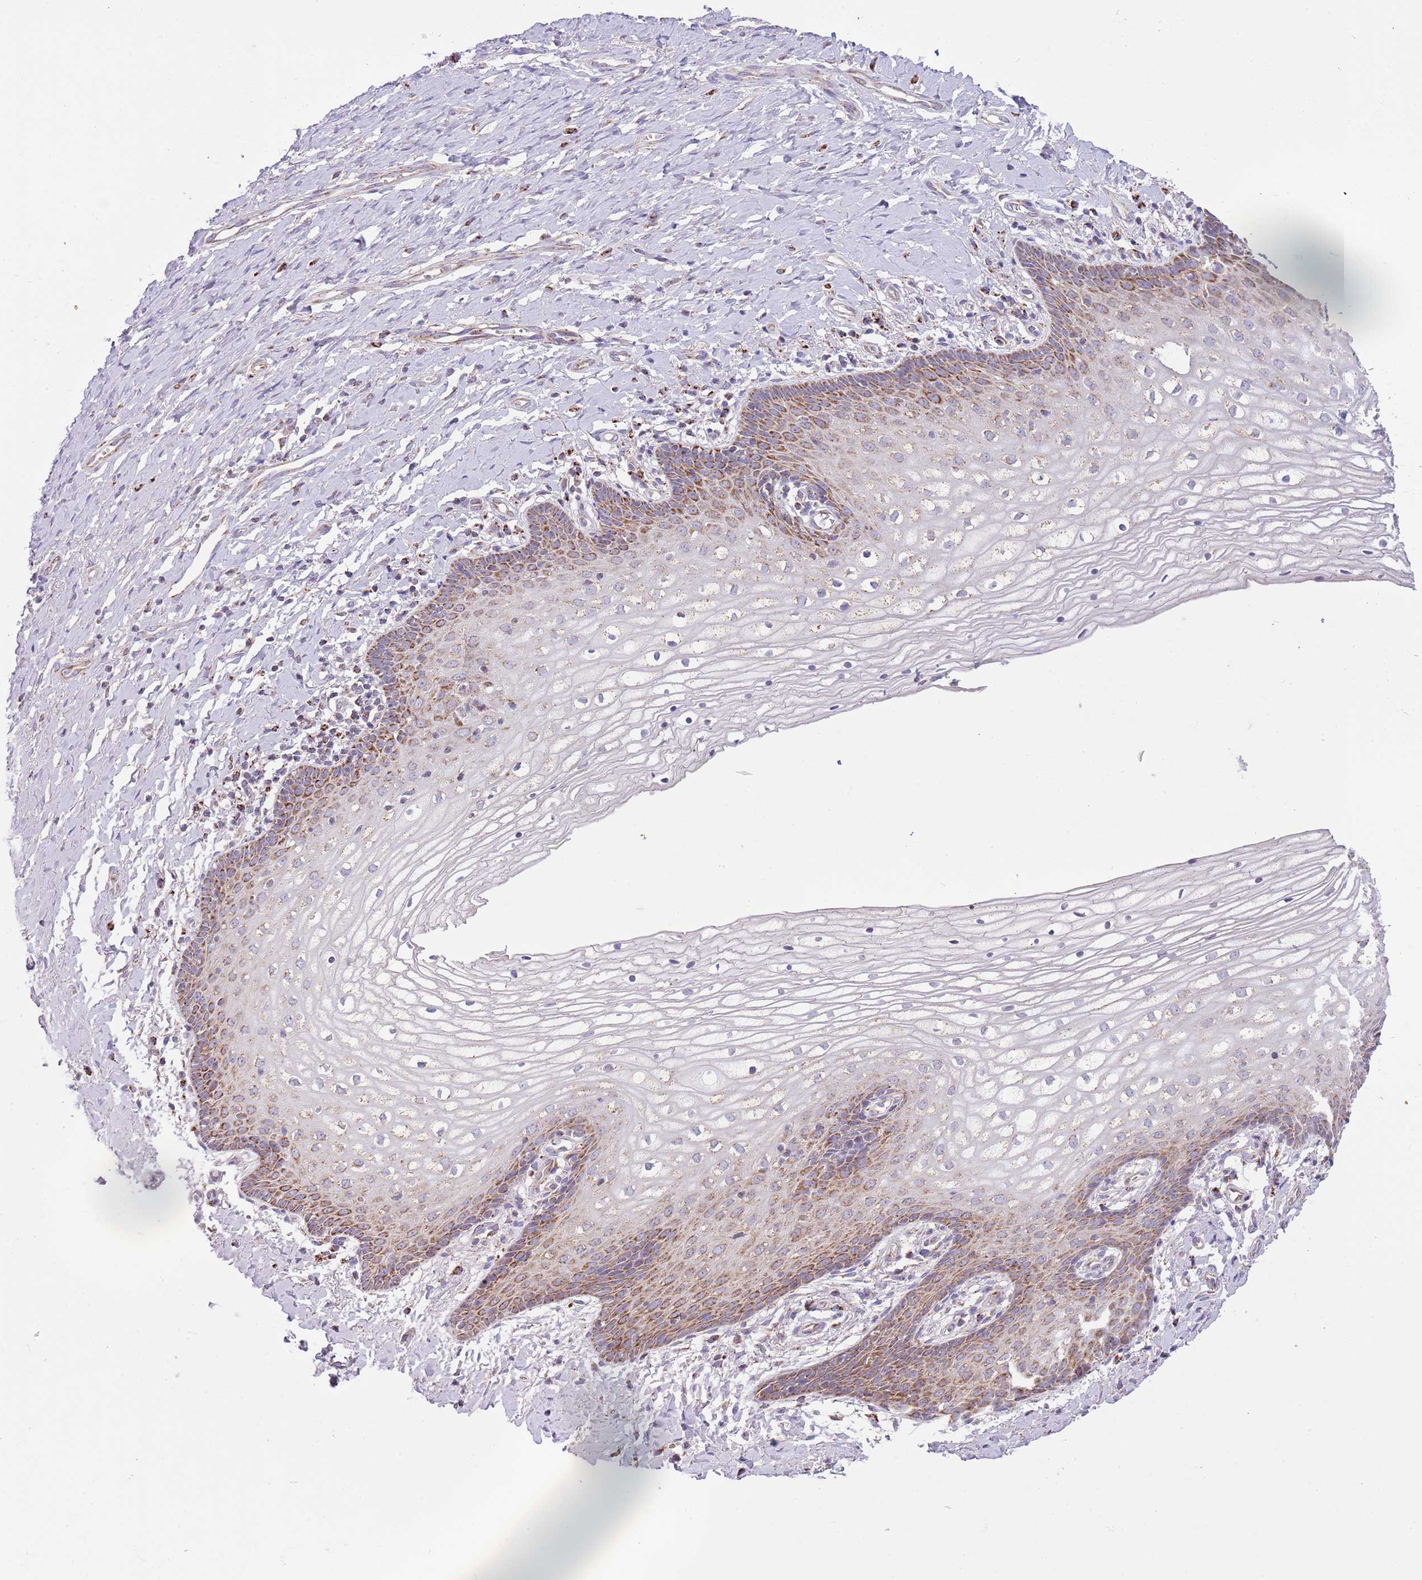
{"staining": {"intensity": "moderate", "quantity": "25%-75%", "location": "cytoplasmic/membranous"}, "tissue": "vagina", "cell_type": "Squamous epithelial cells", "image_type": "normal", "snomed": [{"axis": "morphology", "description": "Normal tissue, NOS"}, {"axis": "topography", "description": "Vagina"}], "caption": "Protein expression analysis of benign human vagina reveals moderate cytoplasmic/membranous expression in about 25%-75% of squamous epithelial cells. The staining was performed using DAB (3,3'-diaminobenzidine) to visualize the protein expression in brown, while the nuclei were stained in blue with hematoxylin (Magnification: 20x).", "gene": "LHX6", "patient": {"sex": "female", "age": 60}}